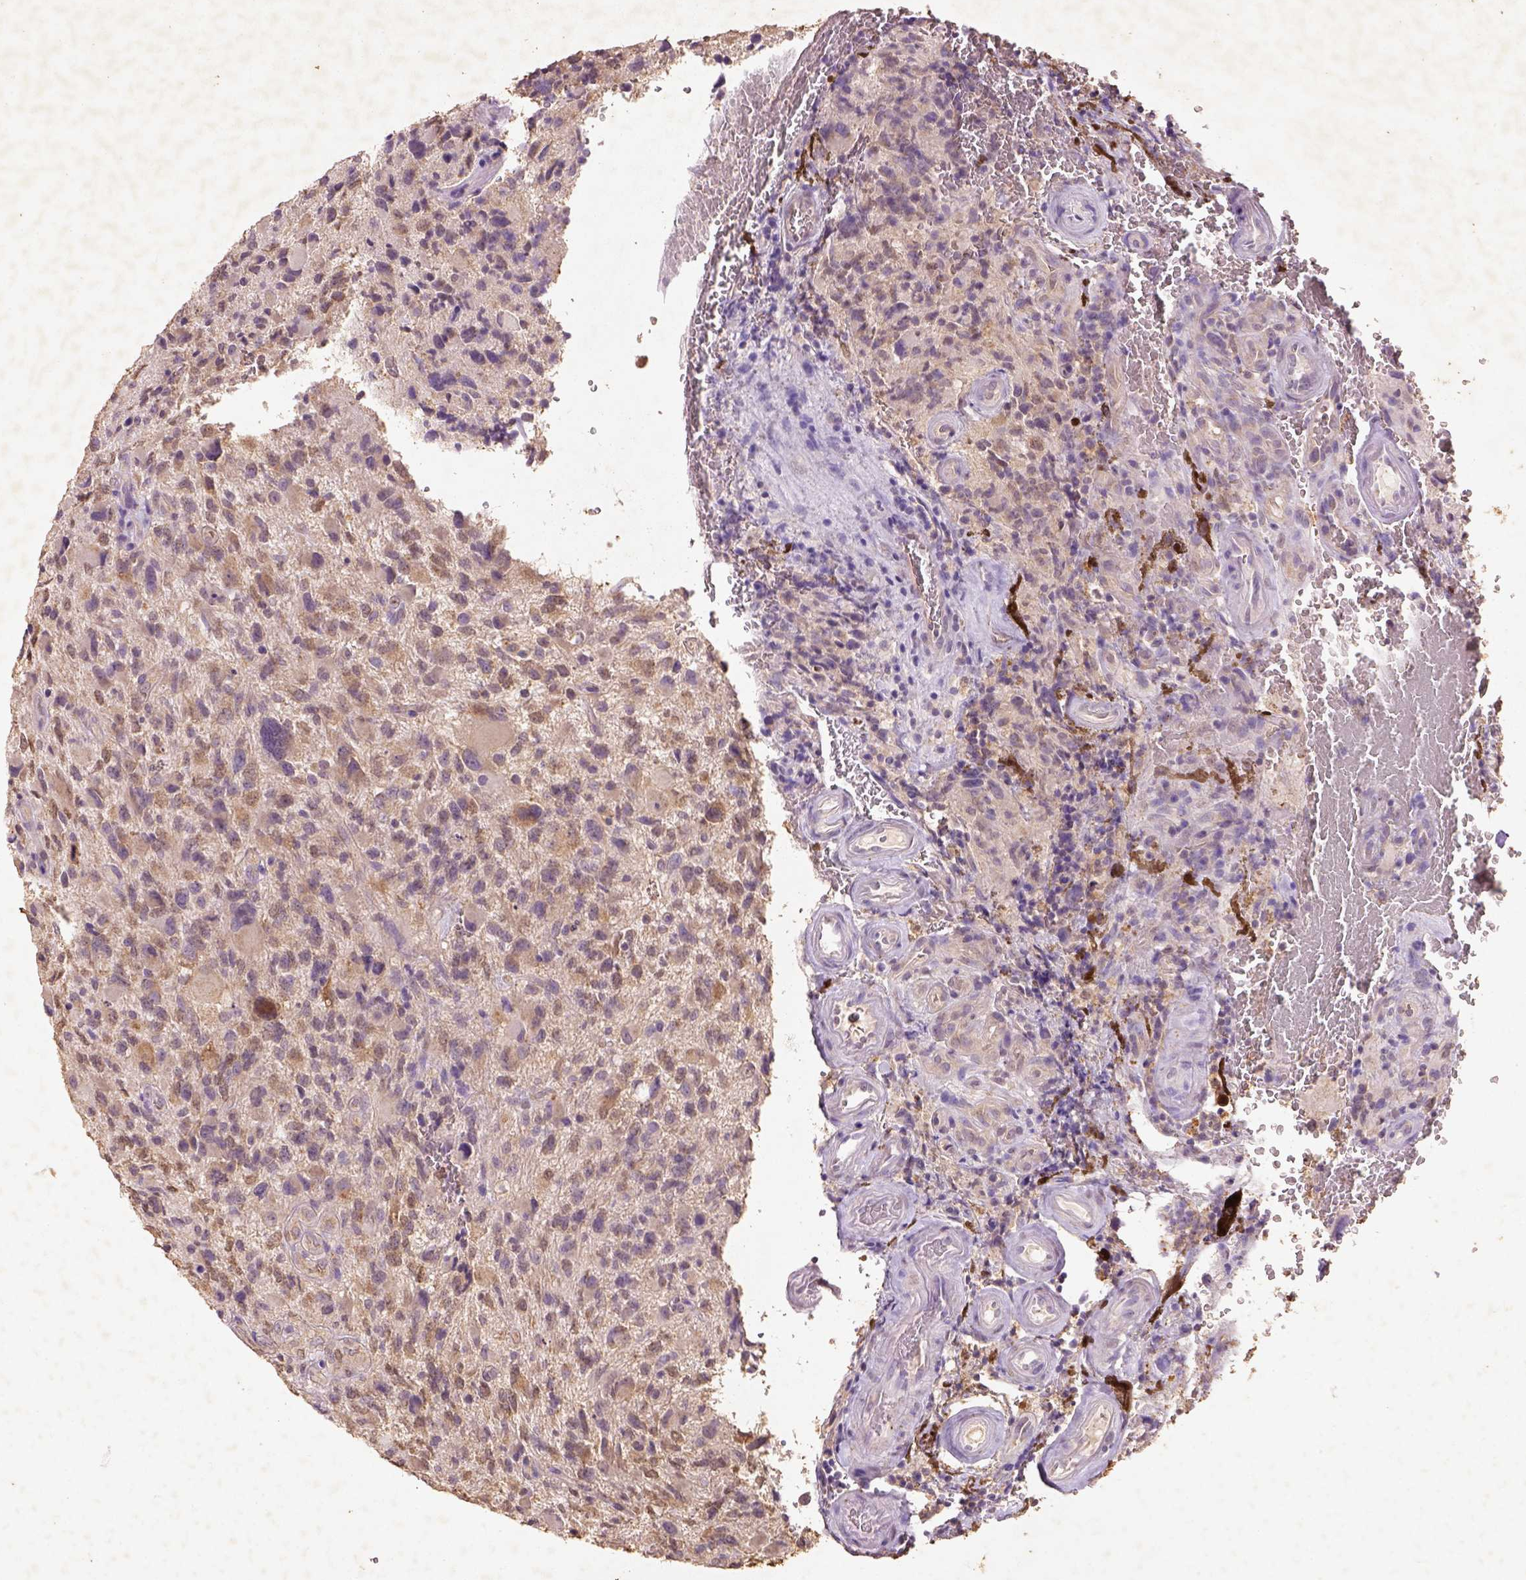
{"staining": {"intensity": "negative", "quantity": "none", "location": "none"}, "tissue": "glioma", "cell_type": "Tumor cells", "image_type": "cancer", "snomed": [{"axis": "morphology", "description": "Glioma, malignant, NOS"}, {"axis": "morphology", "description": "Glioma, malignant, High grade"}, {"axis": "topography", "description": "Brain"}], "caption": "High magnification brightfield microscopy of glioma stained with DAB (brown) and counterstained with hematoxylin (blue): tumor cells show no significant staining.", "gene": "AP2B1", "patient": {"sex": "female", "age": 71}}